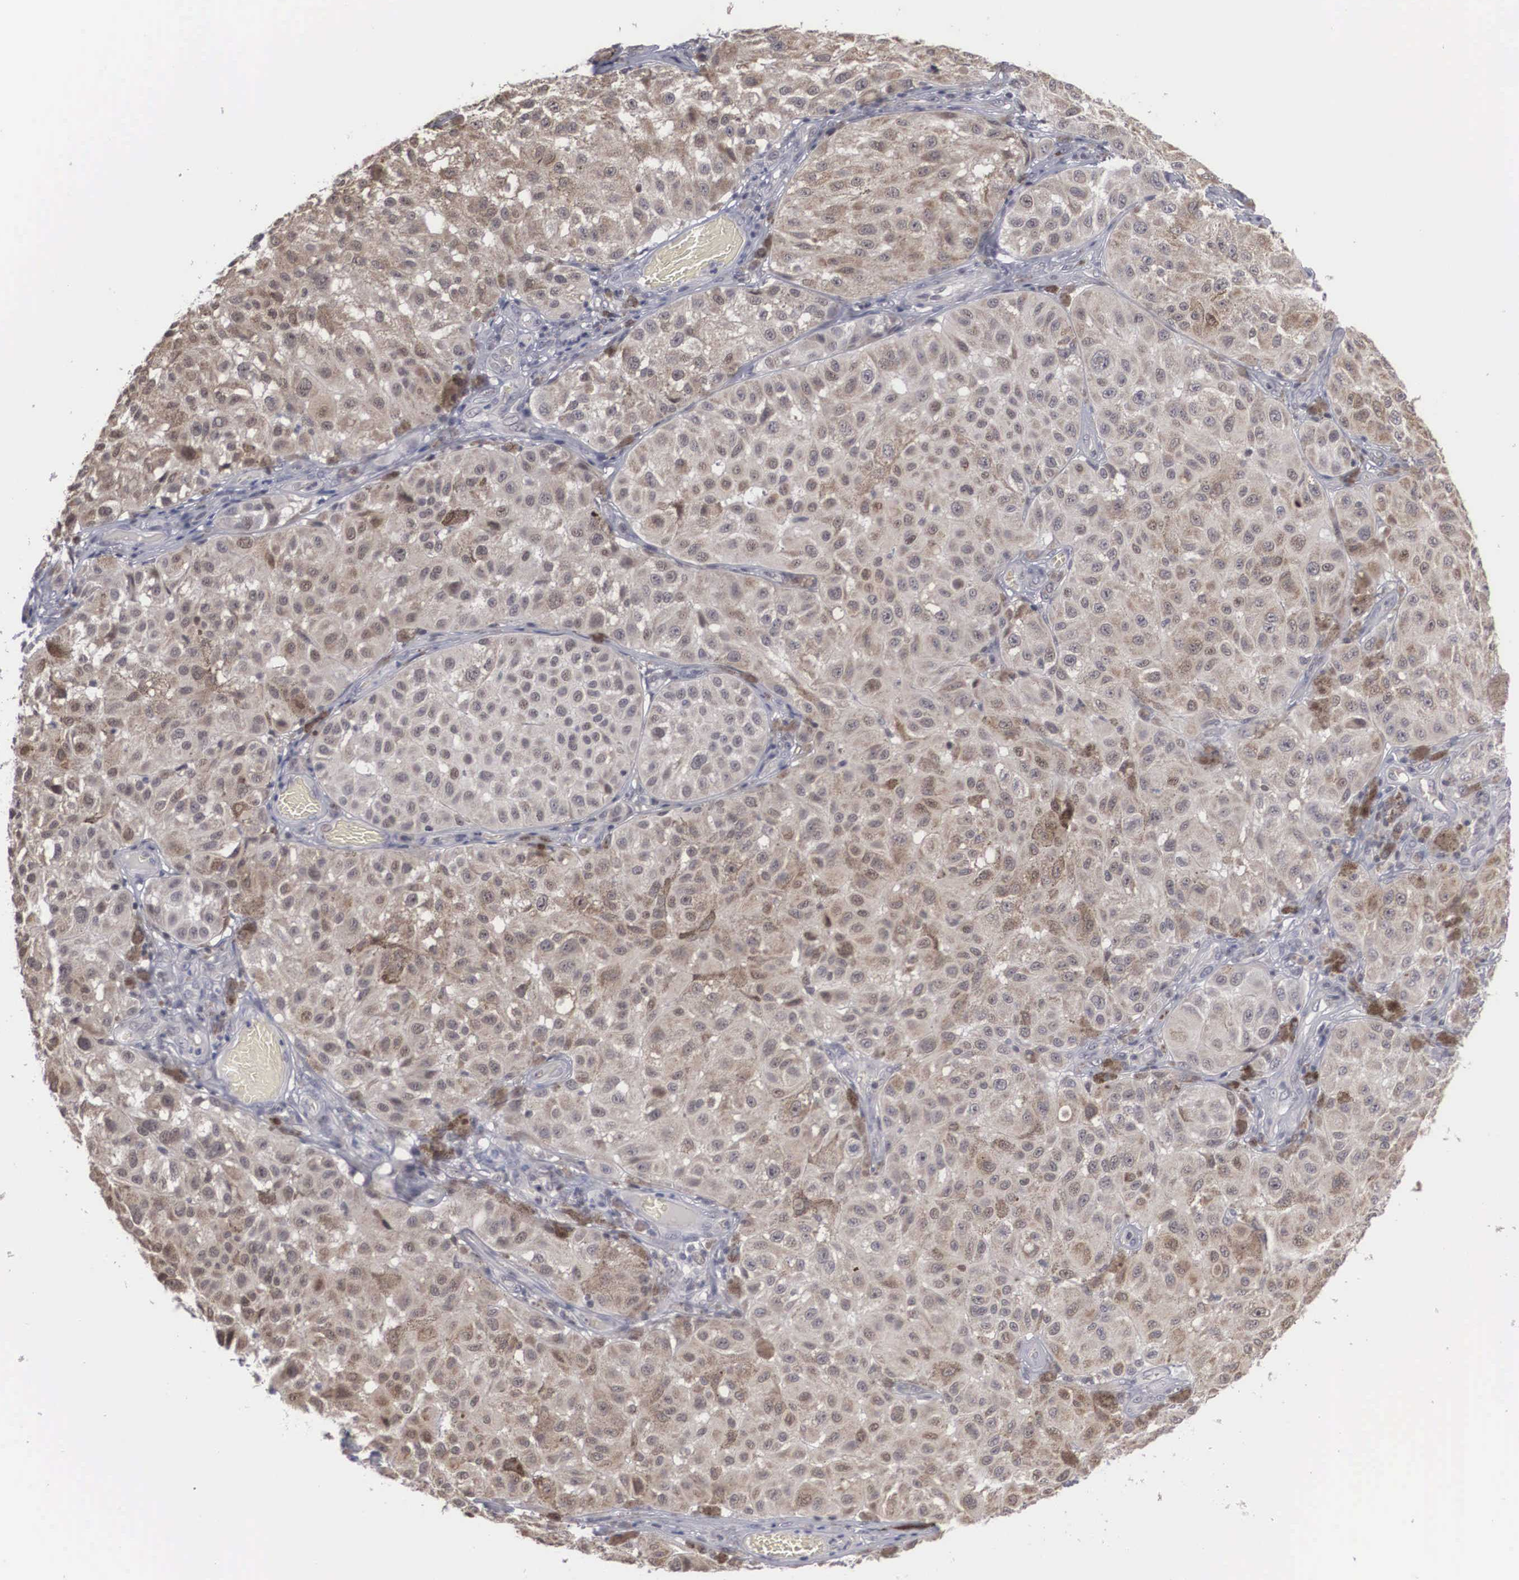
{"staining": {"intensity": "moderate", "quantity": "25%-75%", "location": "cytoplasmic/membranous"}, "tissue": "melanoma", "cell_type": "Tumor cells", "image_type": "cancer", "snomed": [{"axis": "morphology", "description": "Malignant melanoma, NOS"}, {"axis": "topography", "description": "Skin"}], "caption": "Immunohistochemical staining of human melanoma reveals medium levels of moderate cytoplasmic/membranous protein staining in approximately 25%-75% of tumor cells.", "gene": "WDR89", "patient": {"sex": "female", "age": 64}}